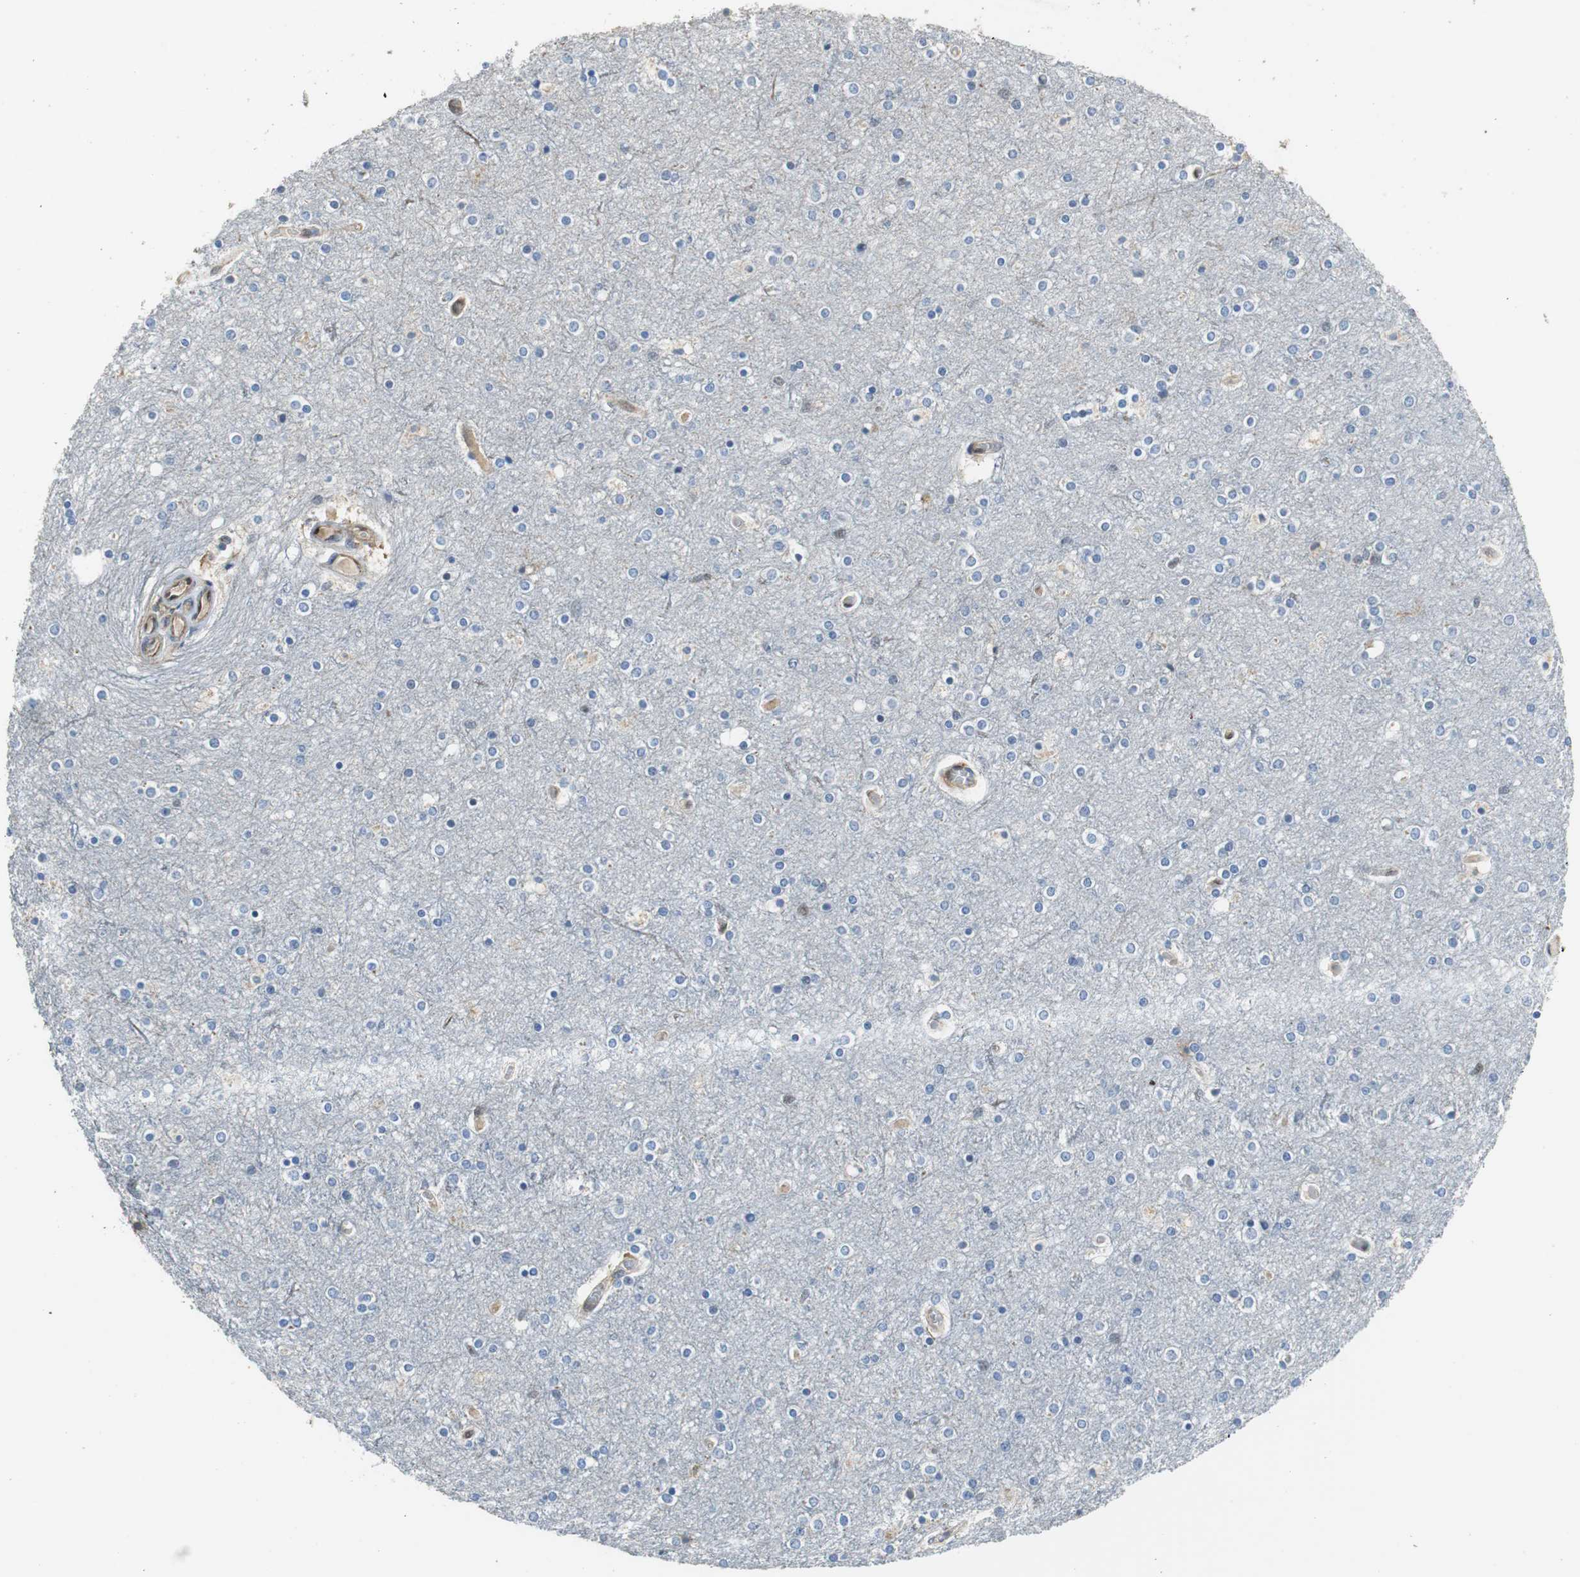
{"staining": {"intensity": "negative", "quantity": "none", "location": "none"}, "tissue": "cerebral cortex", "cell_type": "Endothelial cells", "image_type": "normal", "snomed": [{"axis": "morphology", "description": "Normal tissue, NOS"}, {"axis": "topography", "description": "Cerebral cortex"}], "caption": "Cerebral cortex stained for a protein using immunohistochemistry displays no expression endothelial cells.", "gene": "GSDMD", "patient": {"sex": "female", "age": 54}}